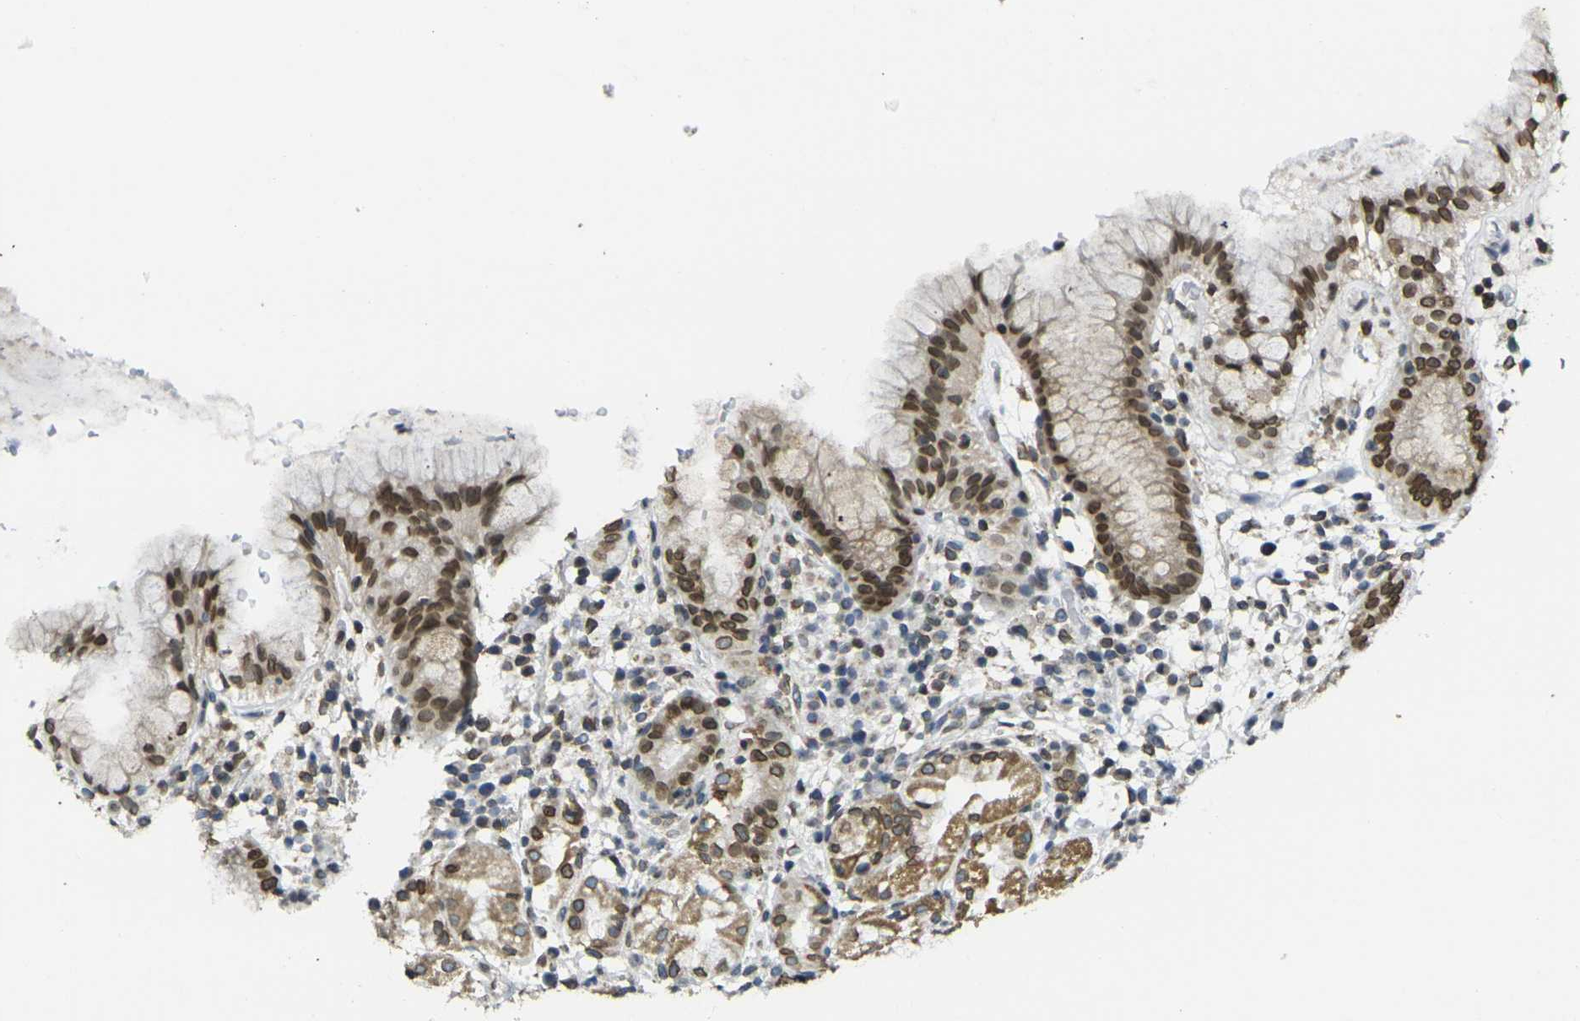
{"staining": {"intensity": "strong", "quantity": "25%-75%", "location": "cytoplasmic/membranous,nuclear"}, "tissue": "stomach", "cell_type": "Glandular cells", "image_type": "normal", "snomed": [{"axis": "morphology", "description": "Normal tissue, NOS"}, {"axis": "topography", "description": "Stomach"}, {"axis": "topography", "description": "Stomach, lower"}], "caption": "Immunohistochemistry (IHC) image of normal stomach: human stomach stained using immunohistochemistry reveals high levels of strong protein expression localized specifically in the cytoplasmic/membranous,nuclear of glandular cells, appearing as a cytoplasmic/membranous,nuclear brown color.", "gene": "BRDT", "patient": {"sex": "female", "age": 75}}